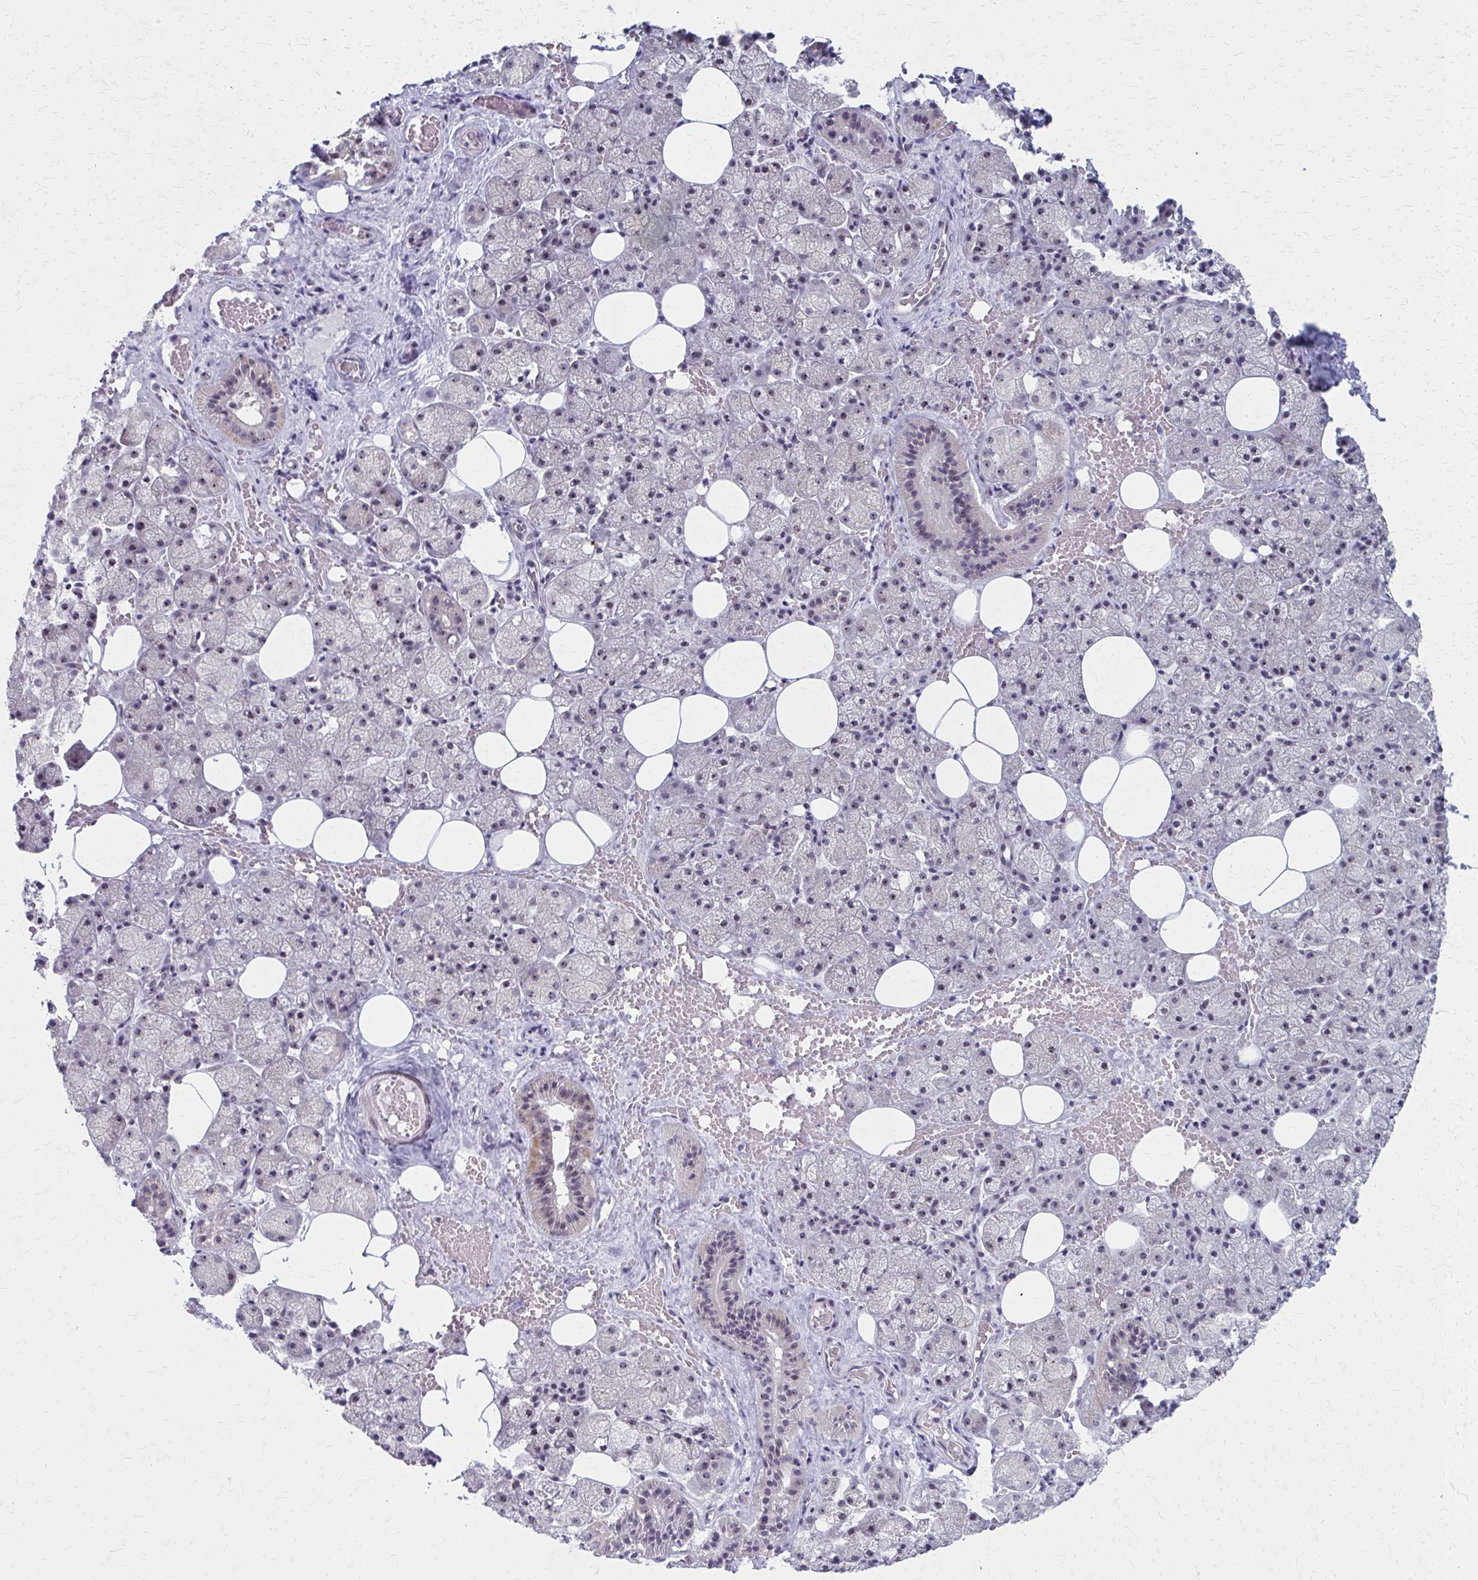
{"staining": {"intensity": "weak", "quantity": "25%-75%", "location": "nuclear"}, "tissue": "salivary gland", "cell_type": "Glandular cells", "image_type": "normal", "snomed": [{"axis": "morphology", "description": "Normal tissue, NOS"}, {"axis": "topography", "description": "Salivary gland"}, {"axis": "topography", "description": "Peripheral nerve tissue"}], "caption": "Protein staining by IHC displays weak nuclear positivity in approximately 25%-75% of glandular cells in normal salivary gland. (DAB (3,3'-diaminobenzidine) = brown stain, brightfield microscopy at high magnification).", "gene": "NUDT16", "patient": {"sex": "male", "age": 38}}